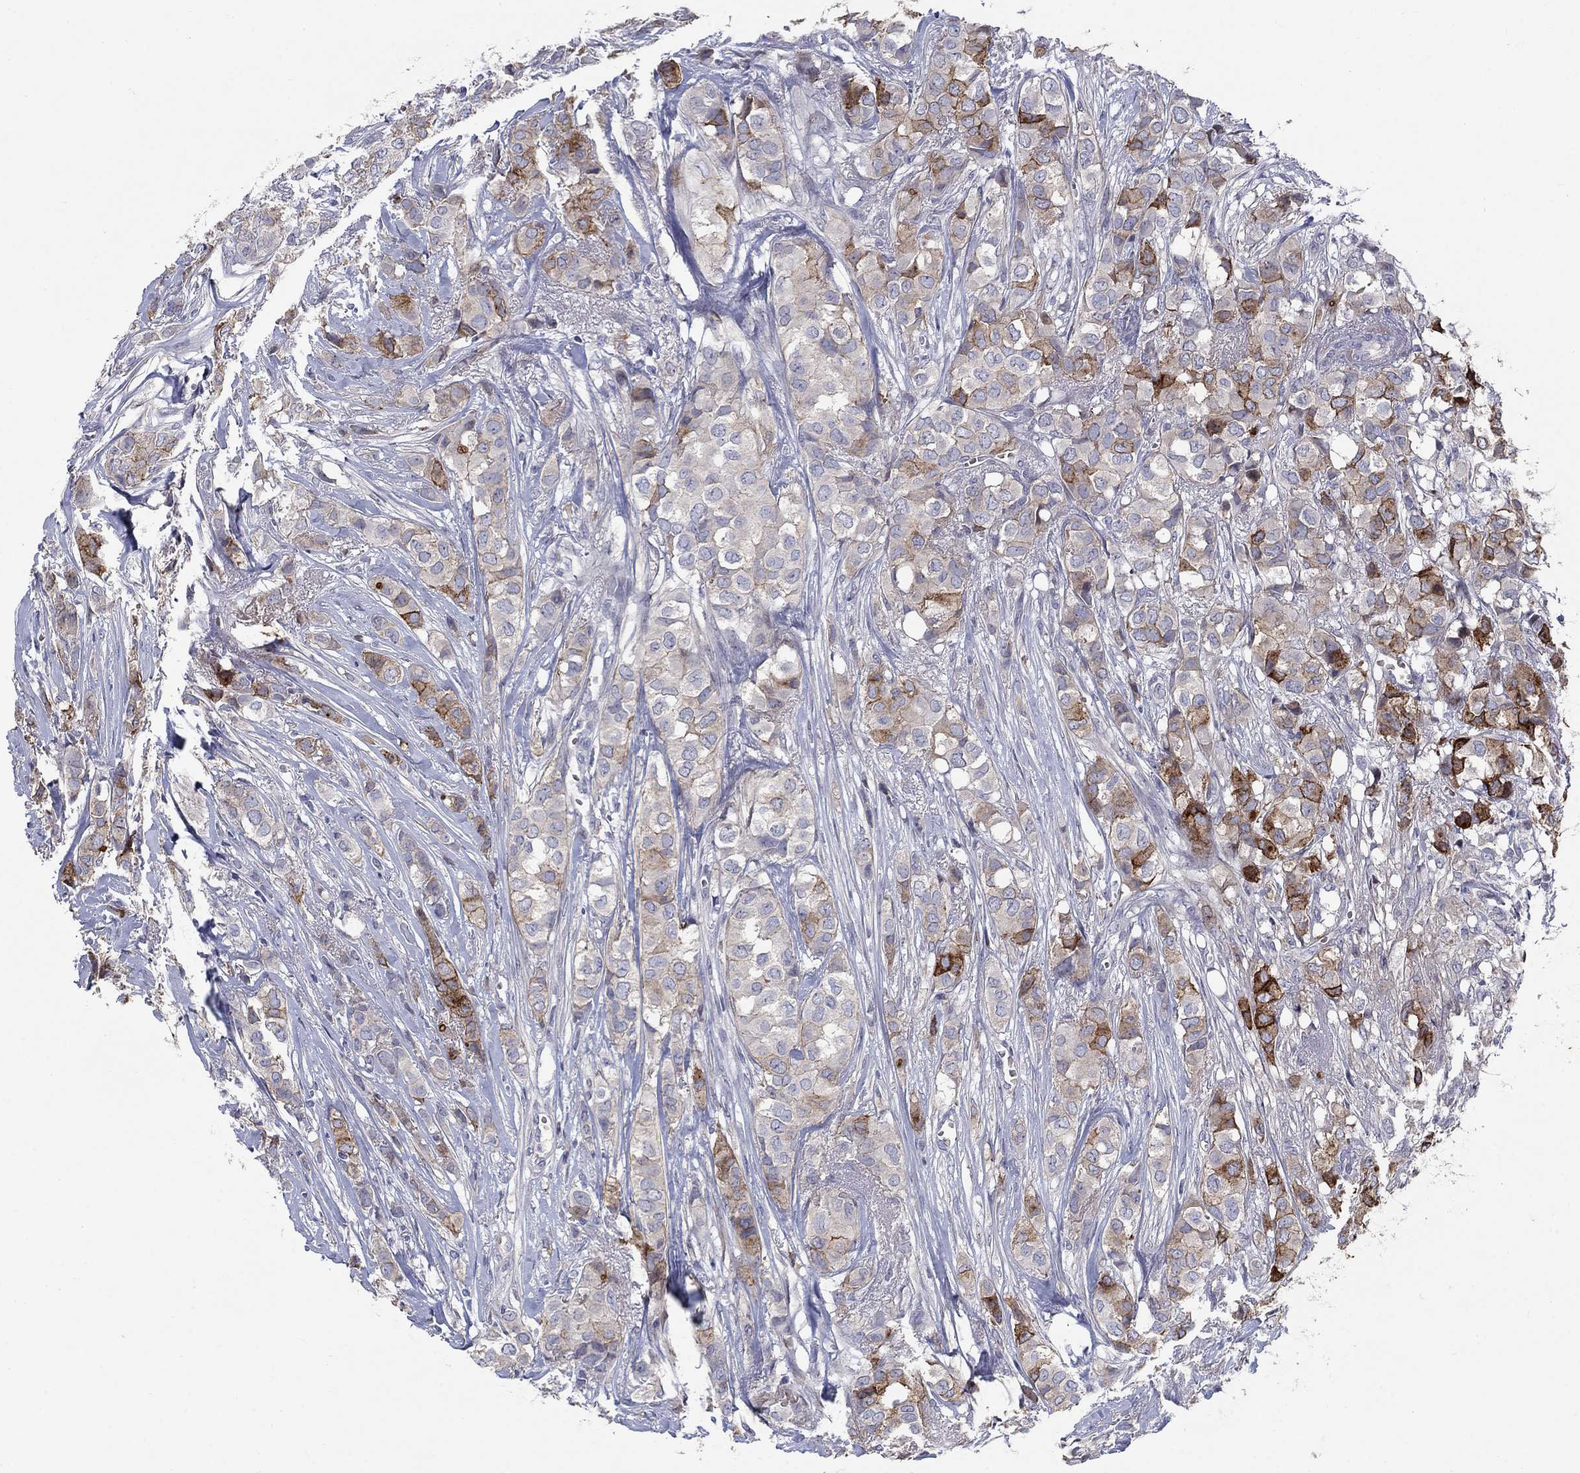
{"staining": {"intensity": "strong", "quantity": "25%-75%", "location": "cytoplasmic/membranous"}, "tissue": "breast cancer", "cell_type": "Tumor cells", "image_type": "cancer", "snomed": [{"axis": "morphology", "description": "Duct carcinoma"}, {"axis": "topography", "description": "Breast"}], "caption": "DAB (3,3'-diaminobenzidine) immunohistochemical staining of intraductal carcinoma (breast) exhibits strong cytoplasmic/membranous protein expression in approximately 25%-75% of tumor cells.", "gene": "SLC1A1", "patient": {"sex": "female", "age": 85}}